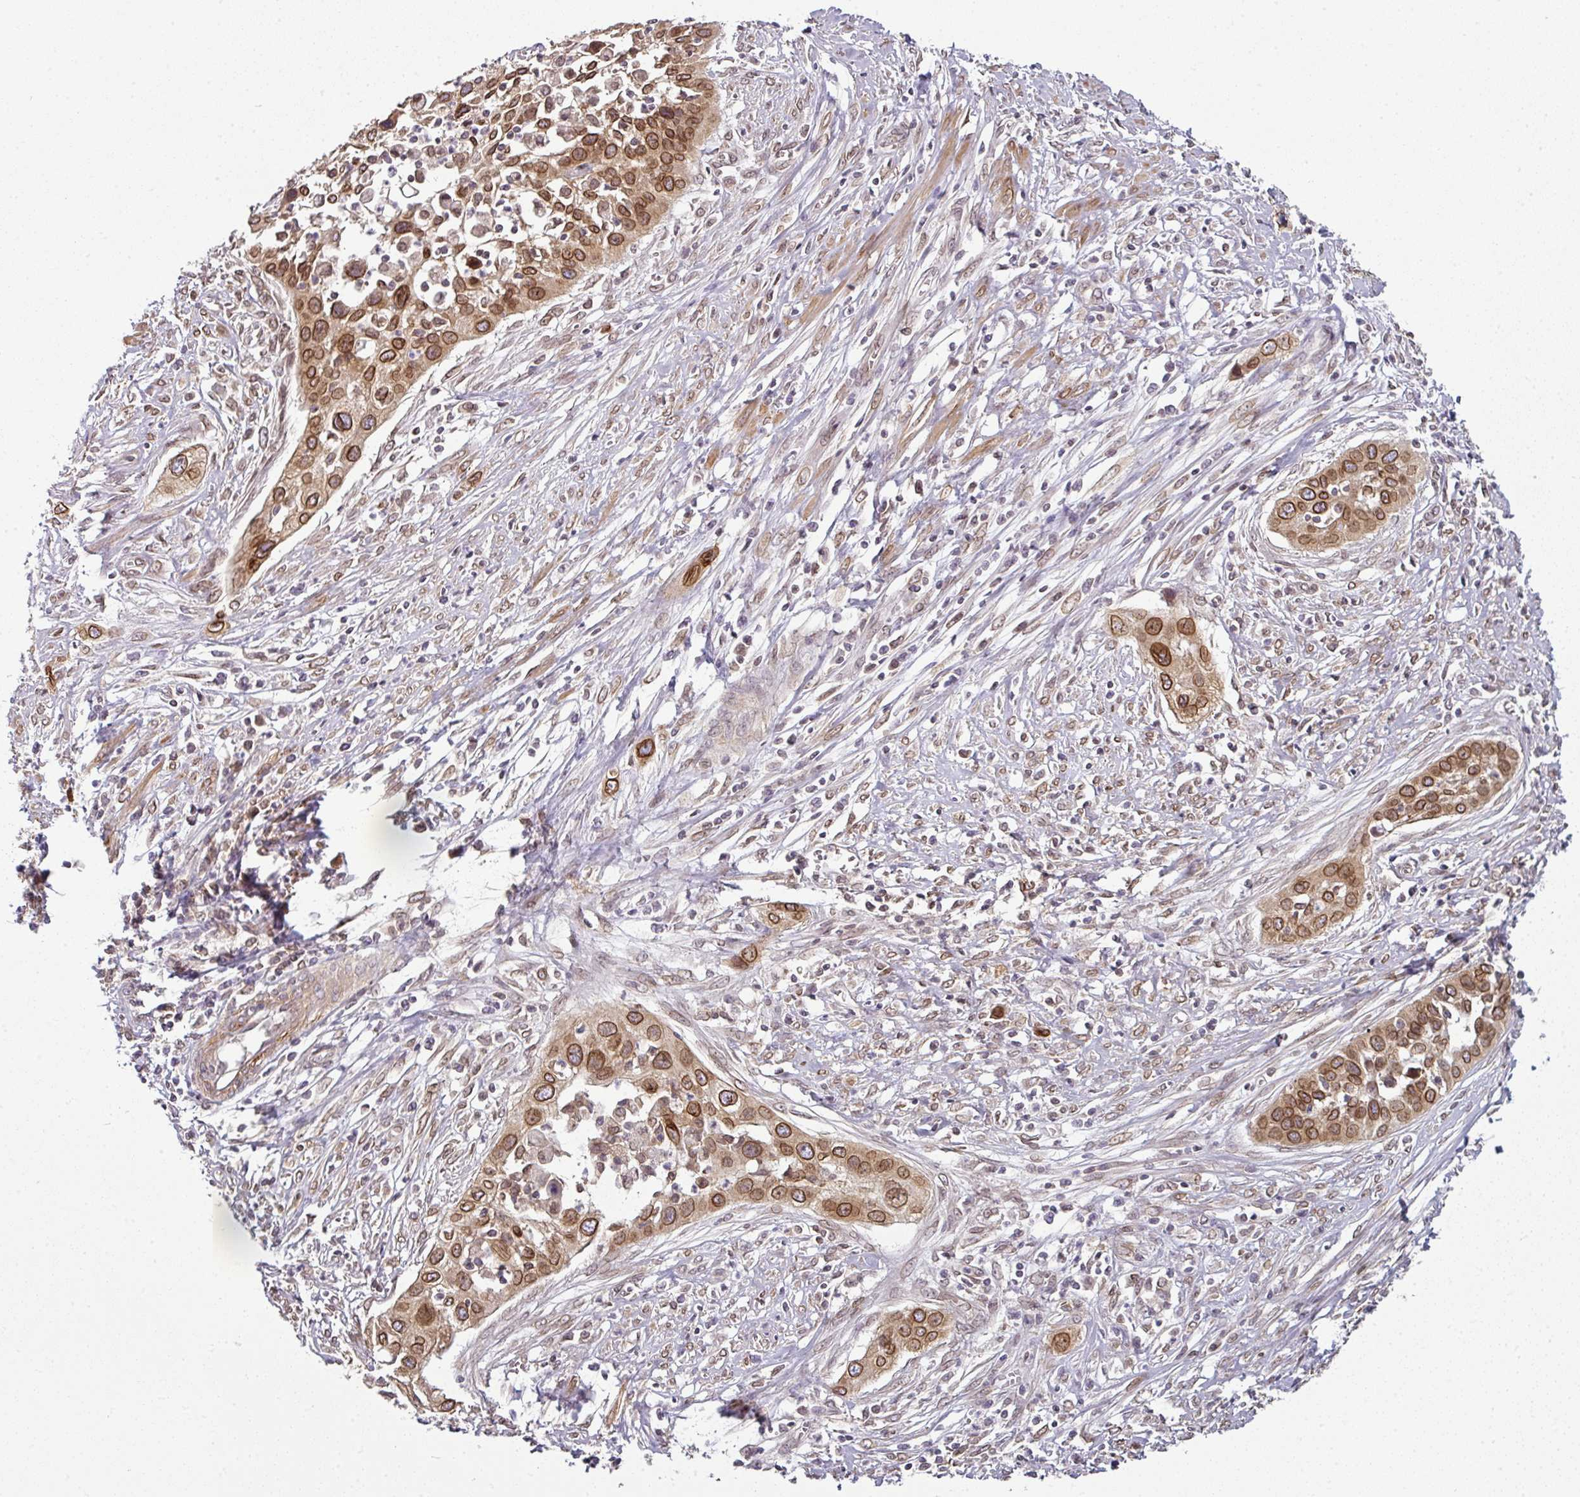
{"staining": {"intensity": "strong", "quantity": ">75%", "location": "cytoplasmic/membranous,nuclear"}, "tissue": "cervical cancer", "cell_type": "Tumor cells", "image_type": "cancer", "snomed": [{"axis": "morphology", "description": "Squamous cell carcinoma, NOS"}, {"axis": "topography", "description": "Cervix"}], "caption": "Protein expression by immunohistochemistry displays strong cytoplasmic/membranous and nuclear staining in about >75% of tumor cells in cervical cancer. (Stains: DAB (3,3'-diaminobenzidine) in brown, nuclei in blue, Microscopy: brightfield microscopy at high magnification).", "gene": "RANGAP1", "patient": {"sex": "female", "age": 34}}